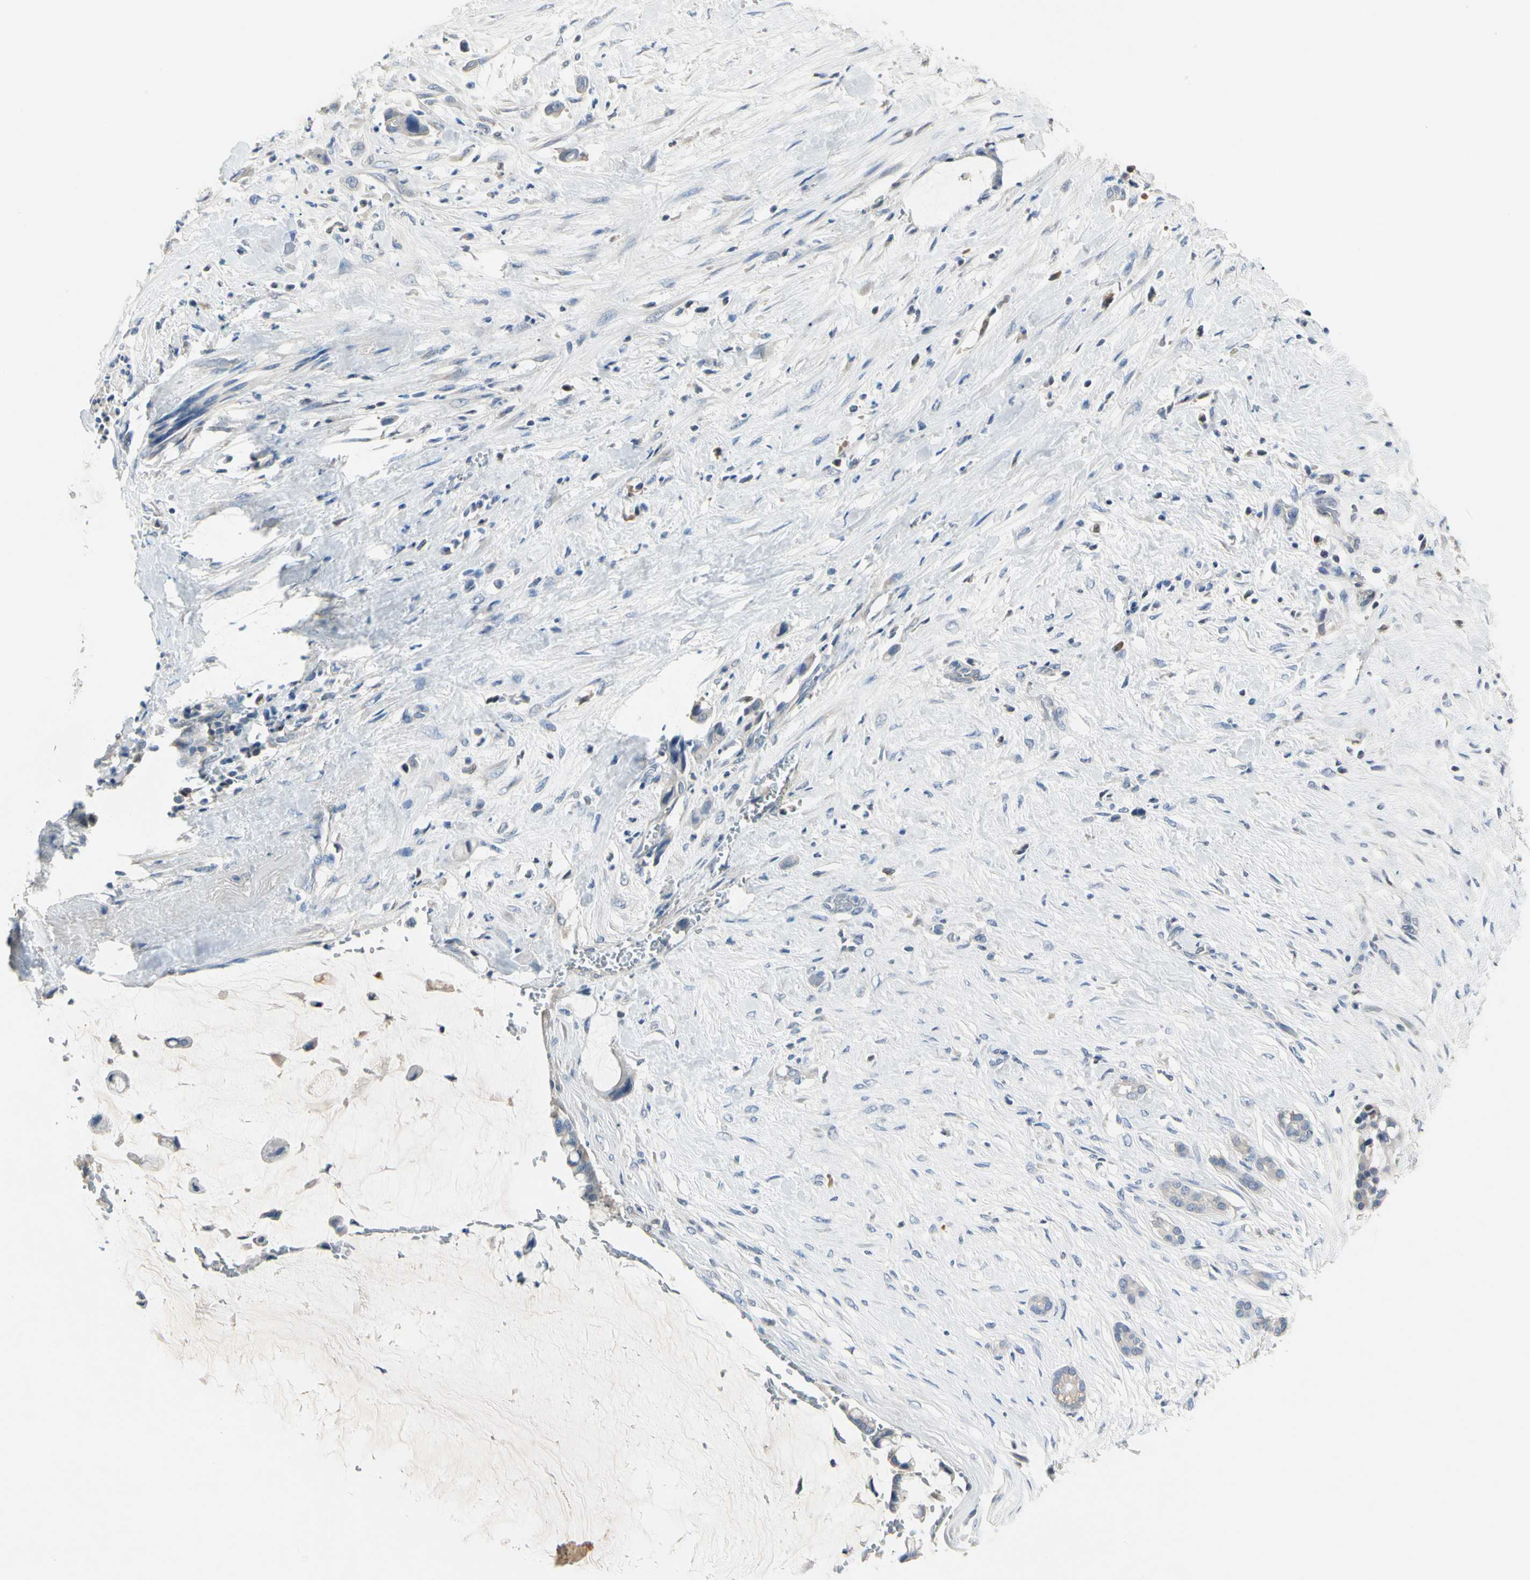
{"staining": {"intensity": "negative", "quantity": "none", "location": "none"}, "tissue": "pancreatic cancer", "cell_type": "Tumor cells", "image_type": "cancer", "snomed": [{"axis": "morphology", "description": "Adenocarcinoma, NOS"}, {"axis": "topography", "description": "Pancreas"}], "caption": "Protein analysis of pancreatic cancer exhibits no significant positivity in tumor cells.", "gene": "ECRG4", "patient": {"sex": "male", "age": 41}}